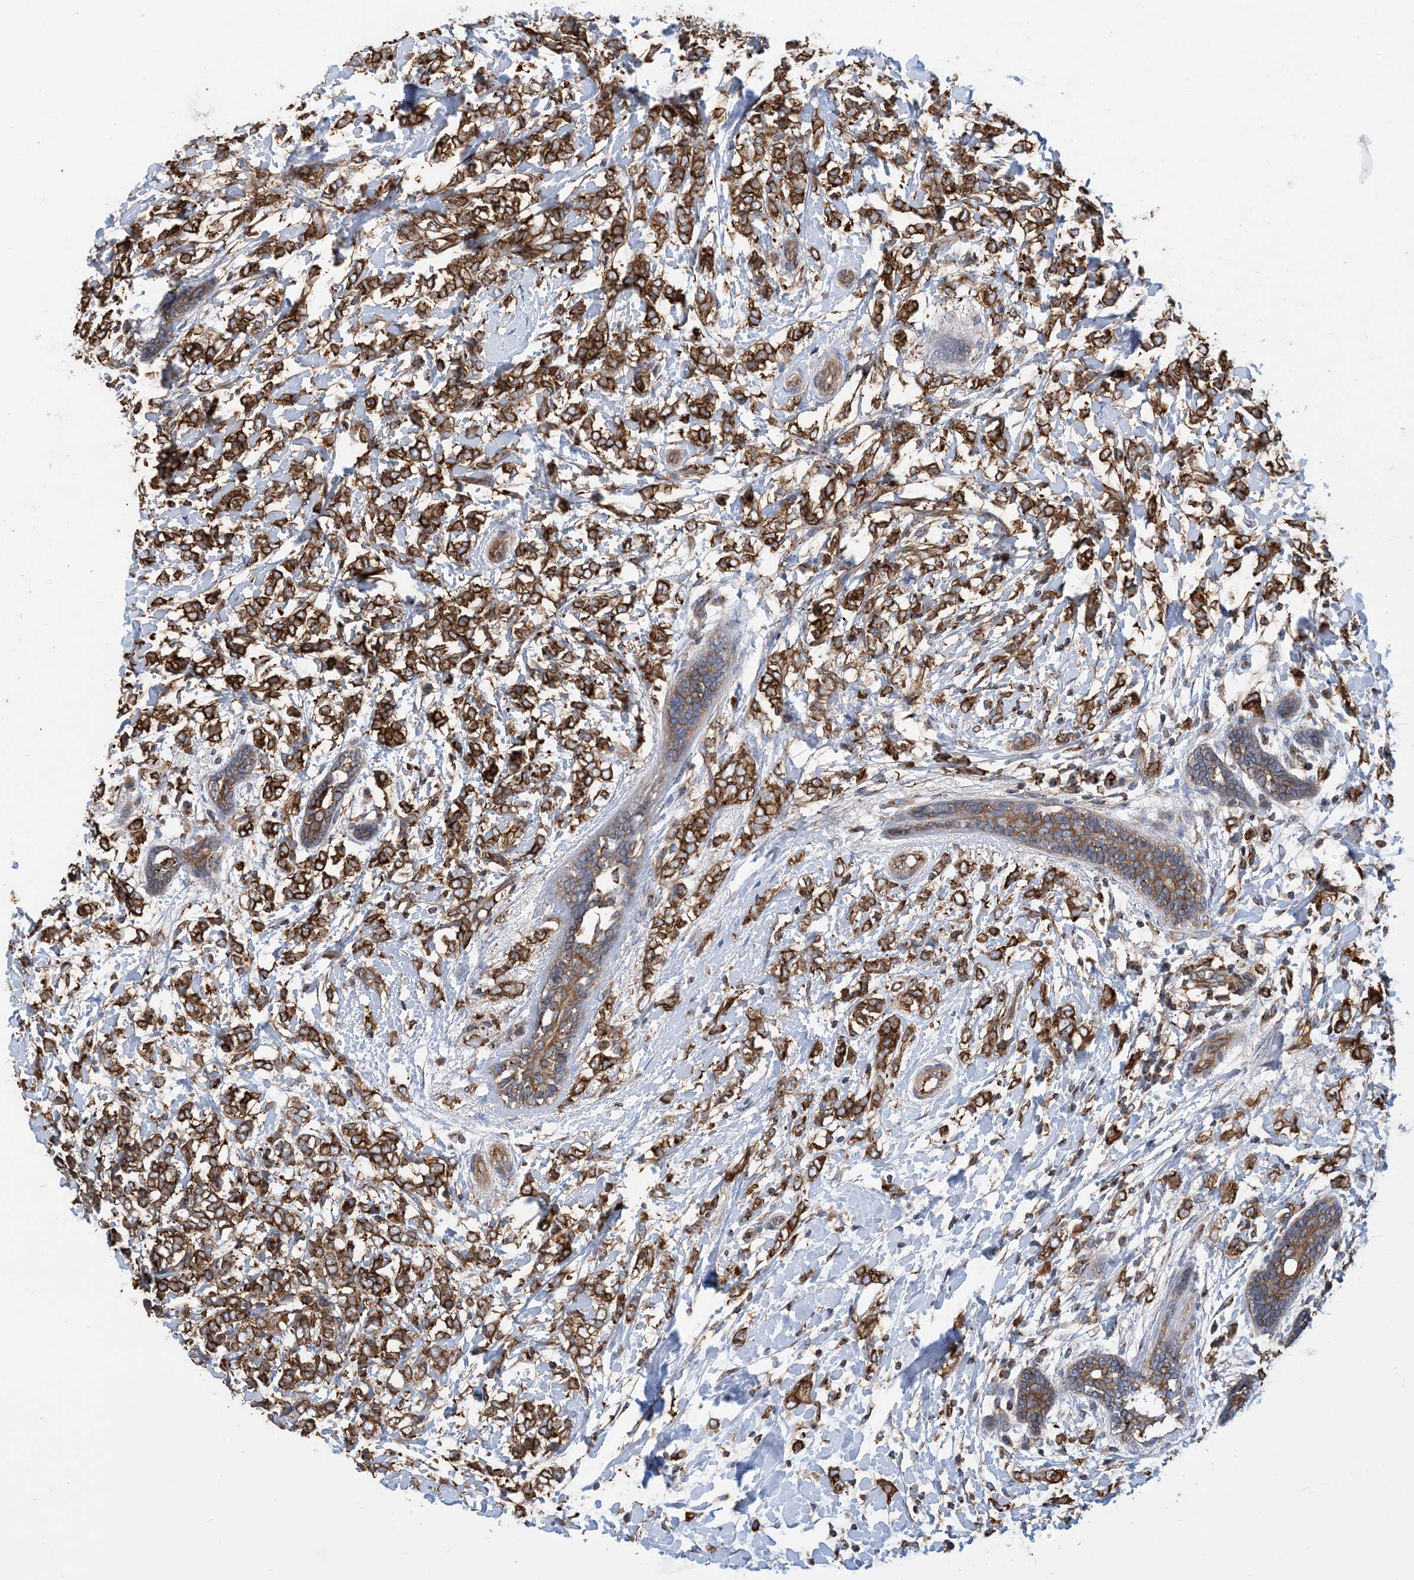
{"staining": {"intensity": "moderate", "quantity": ">75%", "location": "cytoplasmic/membranous"}, "tissue": "breast cancer", "cell_type": "Tumor cells", "image_type": "cancer", "snomed": [{"axis": "morphology", "description": "Normal tissue, NOS"}, {"axis": "morphology", "description": "Lobular carcinoma"}, {"axis": "topography", "description": "Breast"}], "caption": "A medium amount of moderate cytoplasmic/membranous expression is identified in about >75% of tumor cells in breast lobular carcinoma tissue.", "gene": "DYNC1LI1", "patient": {"sex": "female", "age": 47}}